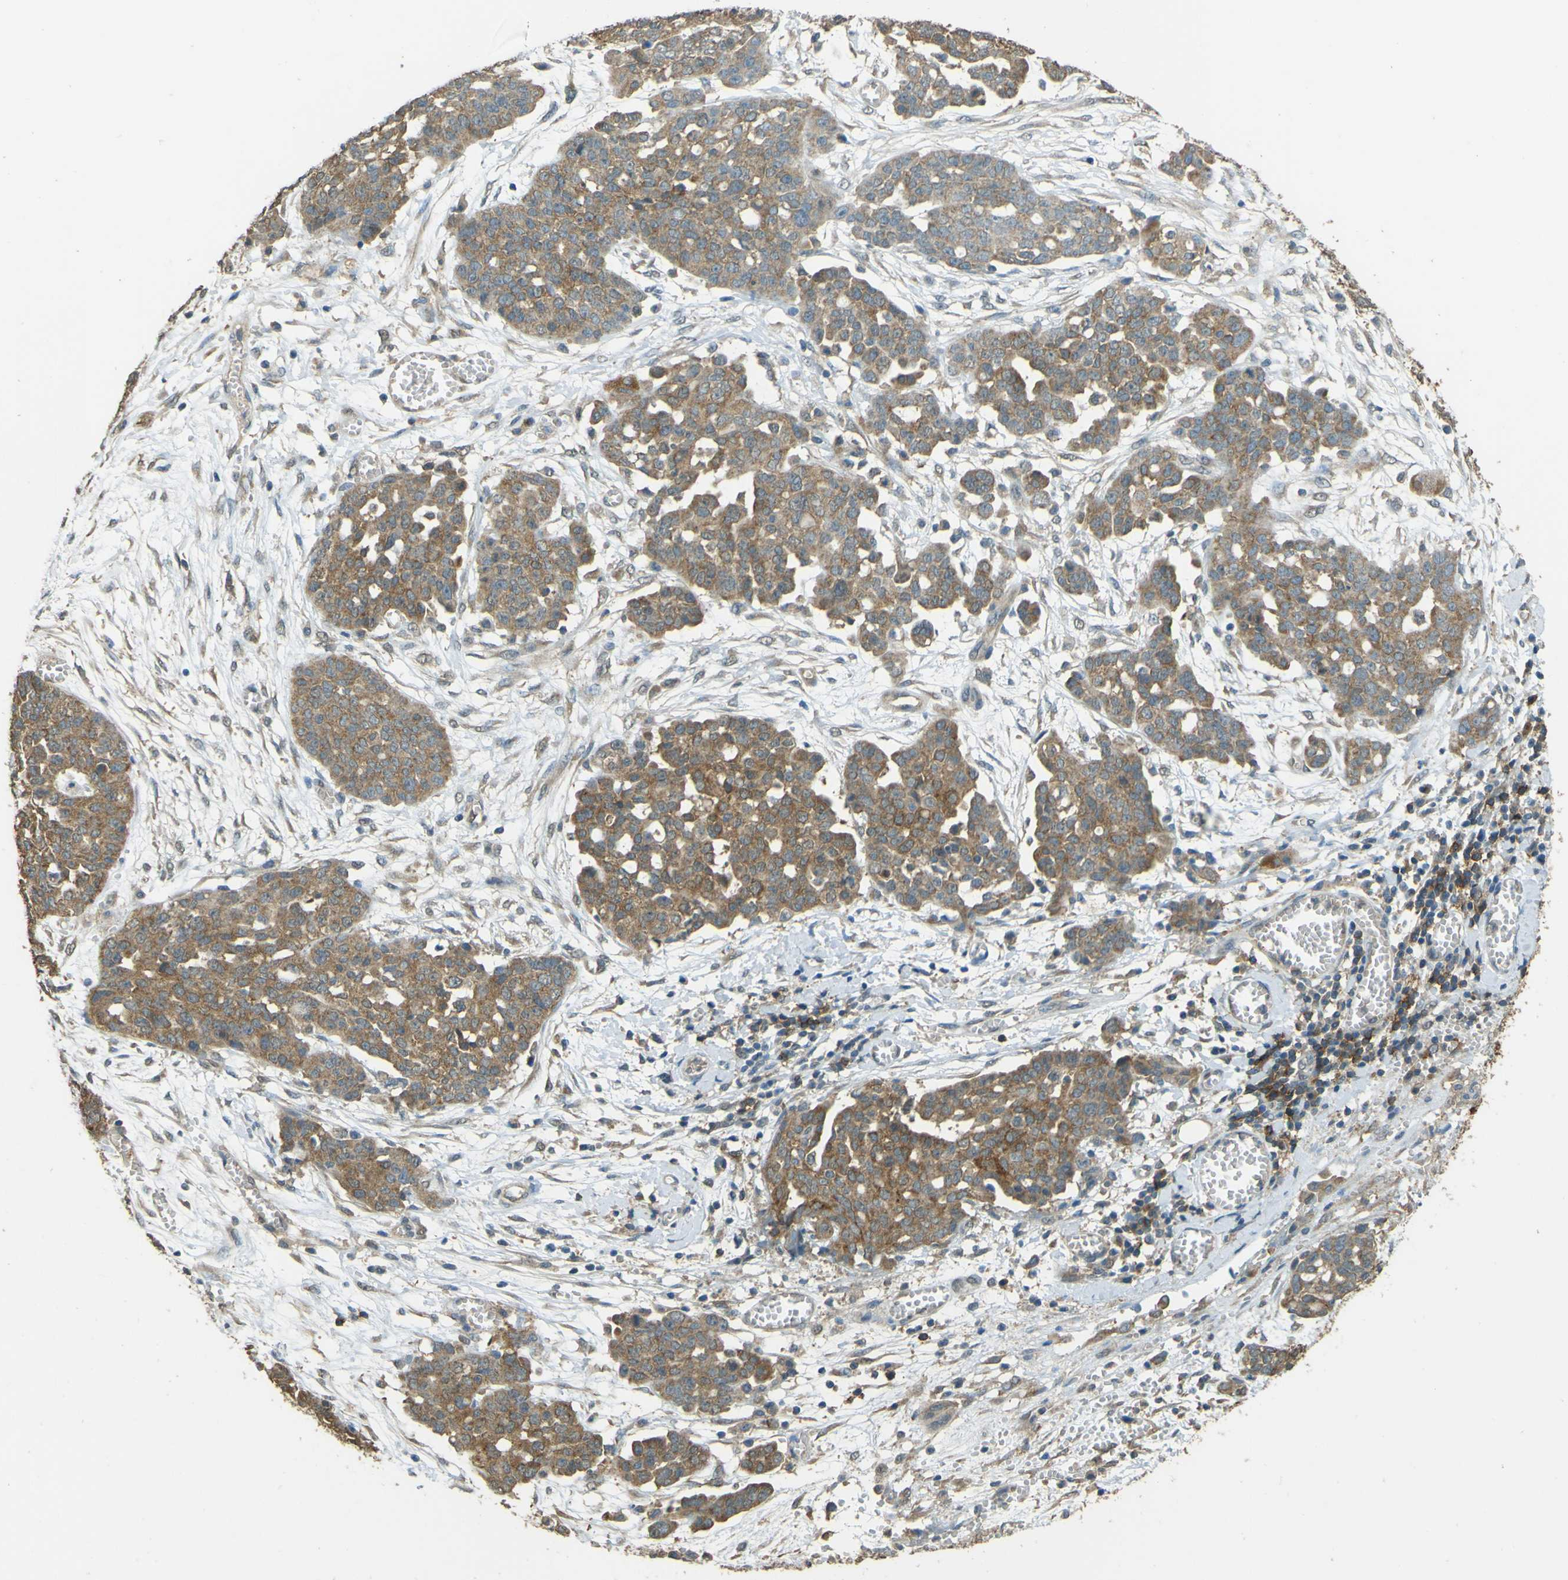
{"staining": {"intensity": "moderate", "quantity": "25%-75%", "location": "cytoplasmic/membranous"}, "tissue": "ovarian cancer", "cell_type": "Tumor cells", "image_type": "cancer", "snomed": [{"axis": "morphology", "description": "Cystadenocarcinoma, serous, NOS"}, {"axis": "topography", "description": "Soft tissue"}, {"axis": "topography", "description": "Ovary"}], "caption": "A brown stain labels moderate cytoplasmic/membranous expression of a protein in ovarian cancer (serous cystadenocarcinoma) tumor cells.", "gene": "GOLGA1", "patient": {"sex": "female", "age": 57}}